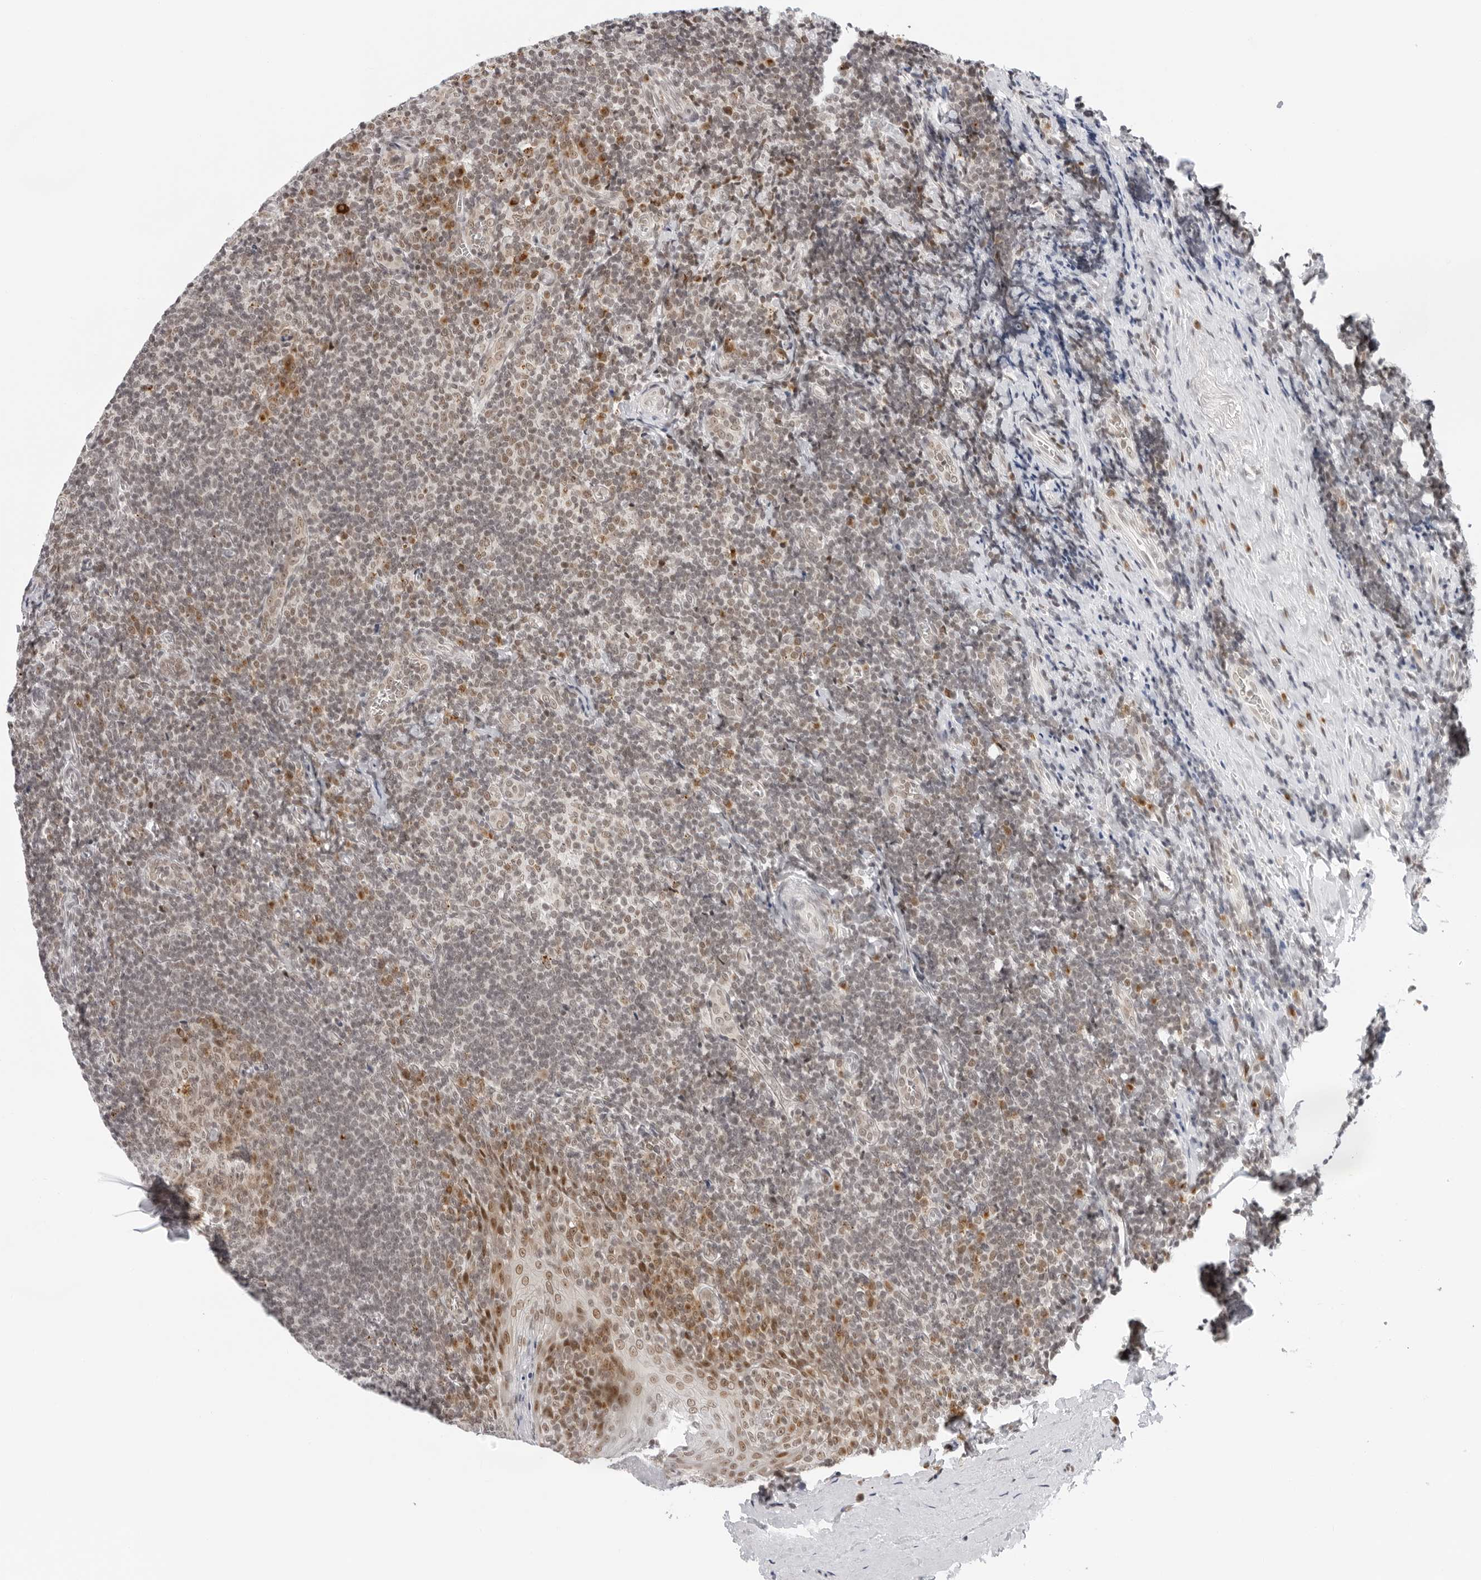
{"staining": {"intensity": "negative", "quantity": "none", "location": "none"}, "tissue": "tonsil", "cell_type": "Germinal center cells", "image_type": "normal", "snomed": [{"axis": "morphology", "description": "Normal tissue, NOS"}, {"axis": "topography", "description": "Tonsil"}], "caption": "Tonsil stained for a protein using immunohistochemistry (IHC) exhibits no expression germinal center cells.", "gene": "TOX4", "patient": {"sex": "male", "age": 27}}